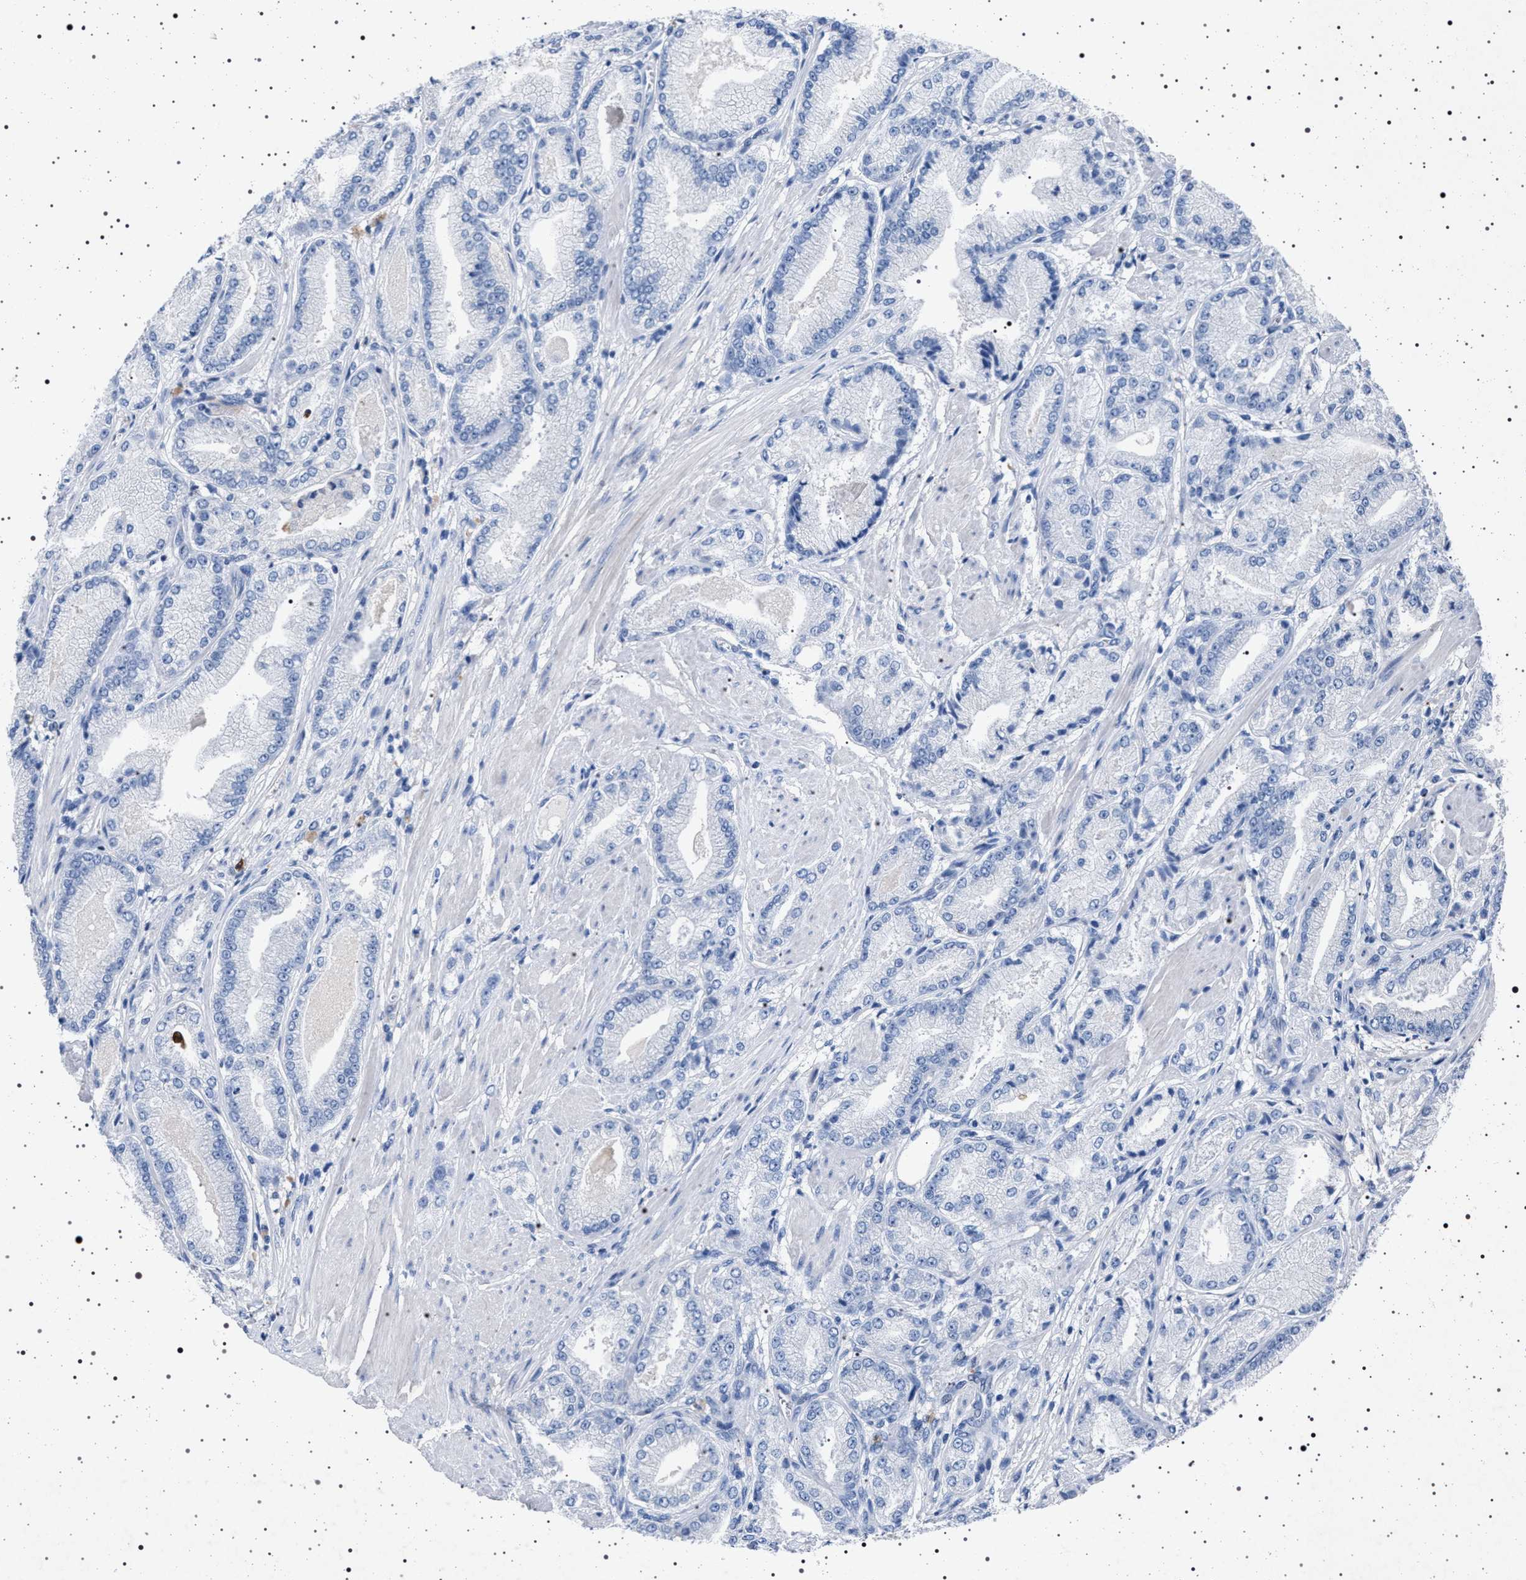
{"staining": {"intensity": "negative", "quantity": "none", "location": "none"}, "tissue": "prostate cancer", "cell_type": "Tumor cells", "image_type": "cancer", "snomed": [{"axis": "morphology", "description": "Adenocarcinoma, High grade"}, {"axis": "topography", "description": "Prostate"}], "caption": "Immunohistochemistry (IHC) of human adenocarcinoma (high-grade) (prostate) shows no staining in tumor cells.", "gene": "NAT9", "patient": {"sex": "male", "age": 50}}